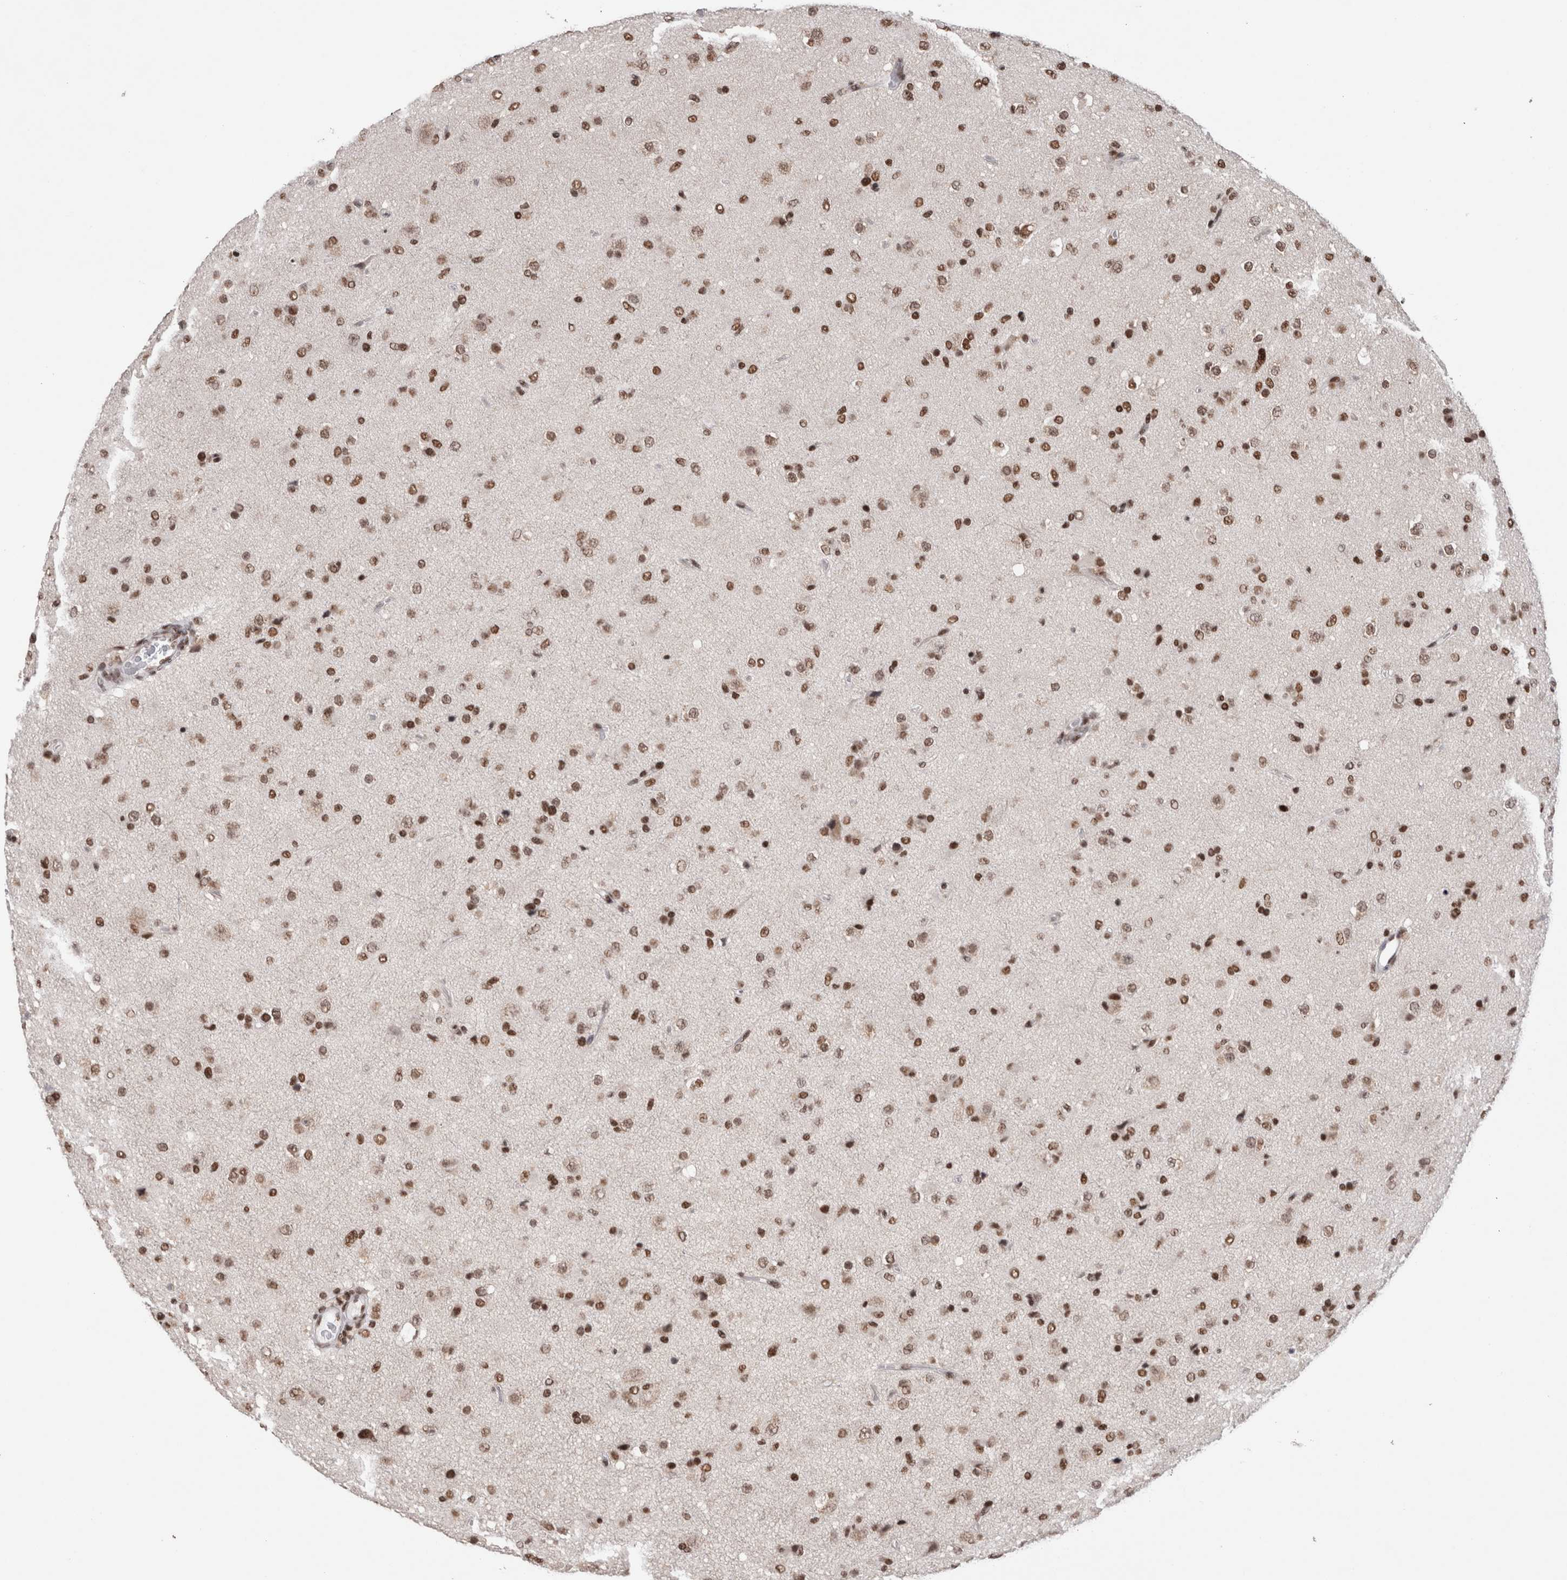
{"staining": {"intensity": "moderate", "quantity": ">75%", "location": "nuclear"}, "tissue": "glioma", "cell_type": "Tumor cells", "image_type": "cancer", "snomed": [{"axis": "morphology", "description": "Glioma, malignant, Low grade"}, {"axis": "topography", "description": "Brain"}], "caption": "Immunohistochemical staining of human glioma demonstrates moderate nuclear protein expression in about >75% of tumor cells.", "gene": "SMC1A", "patient": {"sex": "male", "age": 65}}